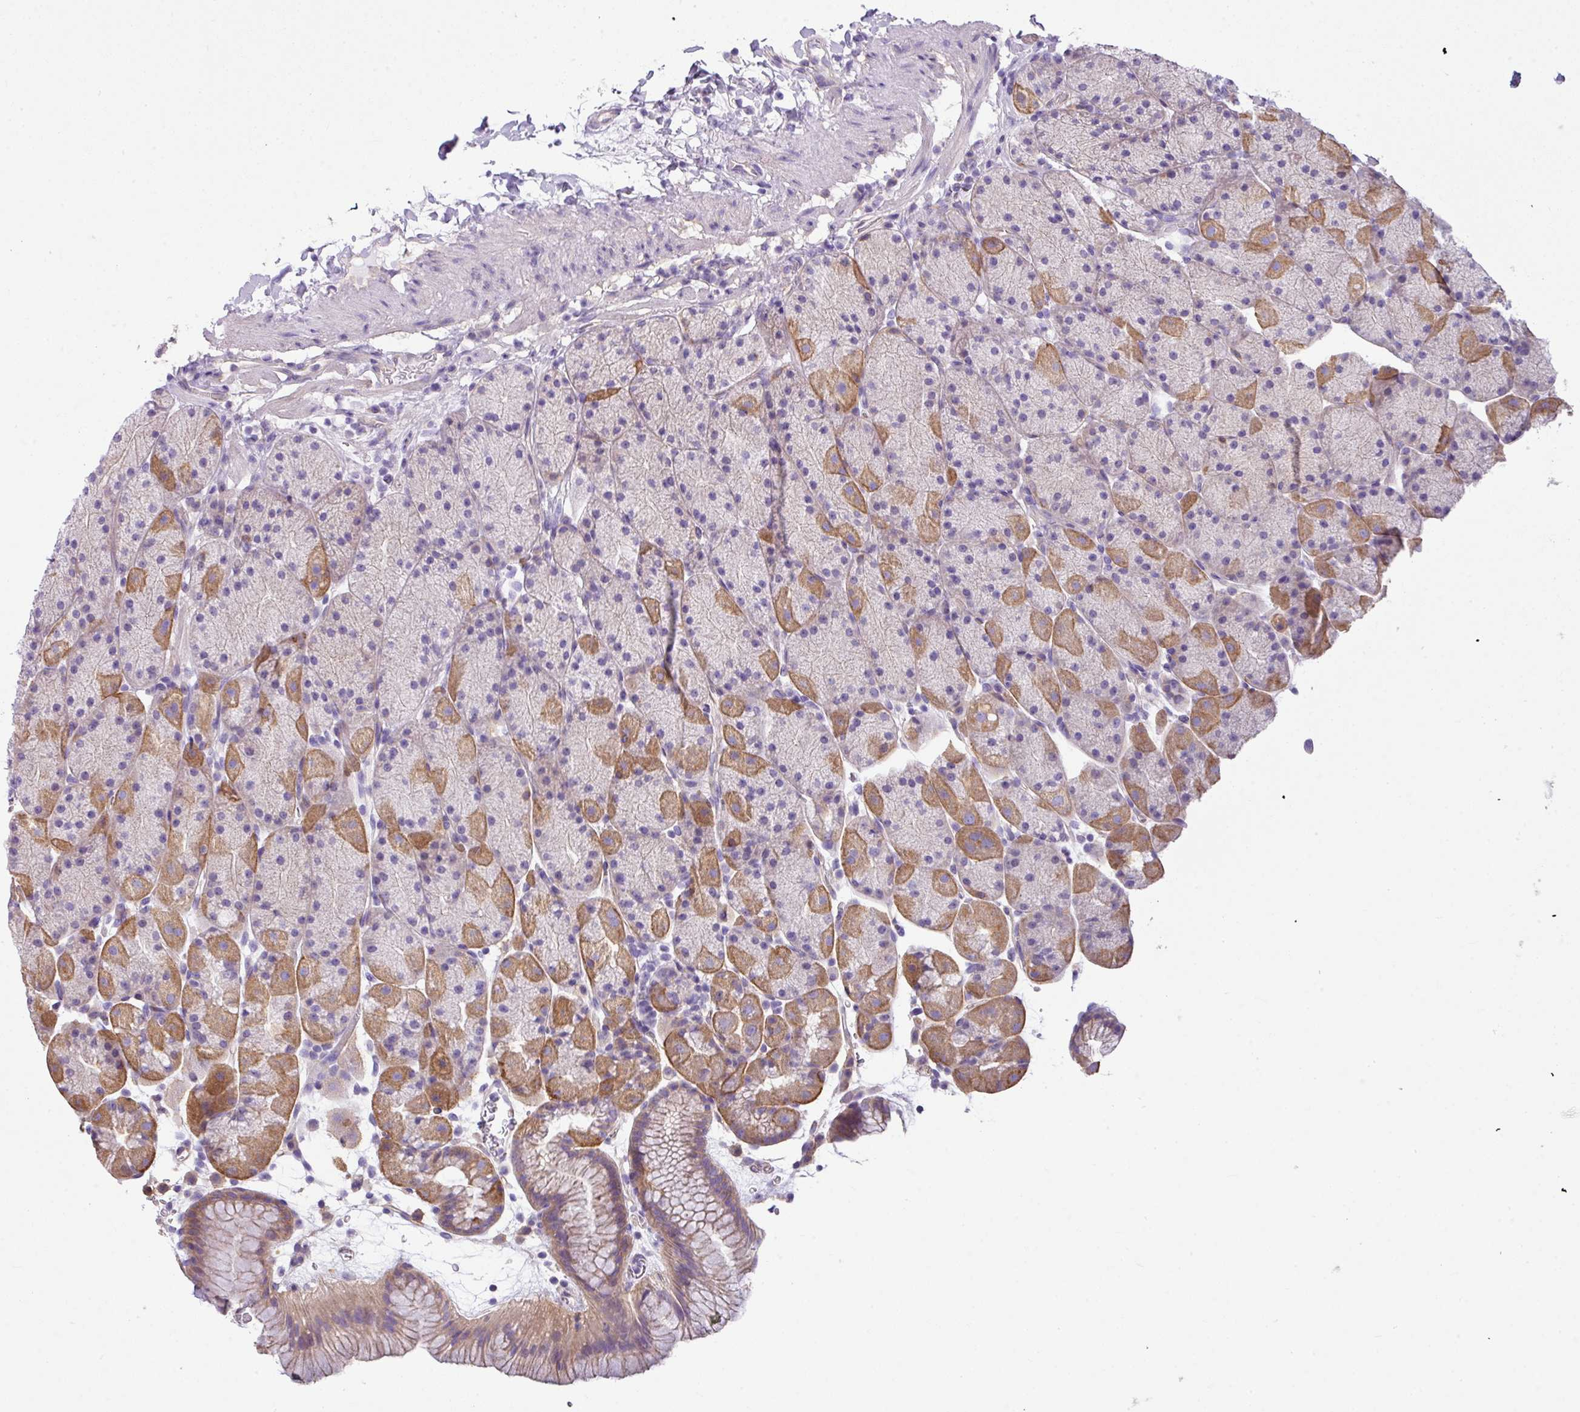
{"staining": {"intensity": "moderate", "quantity": "25%-75%", "location": "cytoplasmic/membranous"}, "tissue": "stomach", "cell_type": "Glandular cells", "image_type": "normal", "snomed": [{"axis": "morphology", "description": "Normal tissue, NOS"}, {"axis": "topography", "description": "Stomach, upper"}, {"axis": "topography", "description": "Stomach, lower"}], "caption": "IHC photomicrograph of normal stomach: human stomach stained using IHC demonstrates medium levels of moderate protein expression localized specifically in the cytoplasmic/membranous of glandular cells, appearing as a cytoplasmic/membranous brown color.", "gene": "PALS2", "patient": {"sex": "male", "age": 67}}